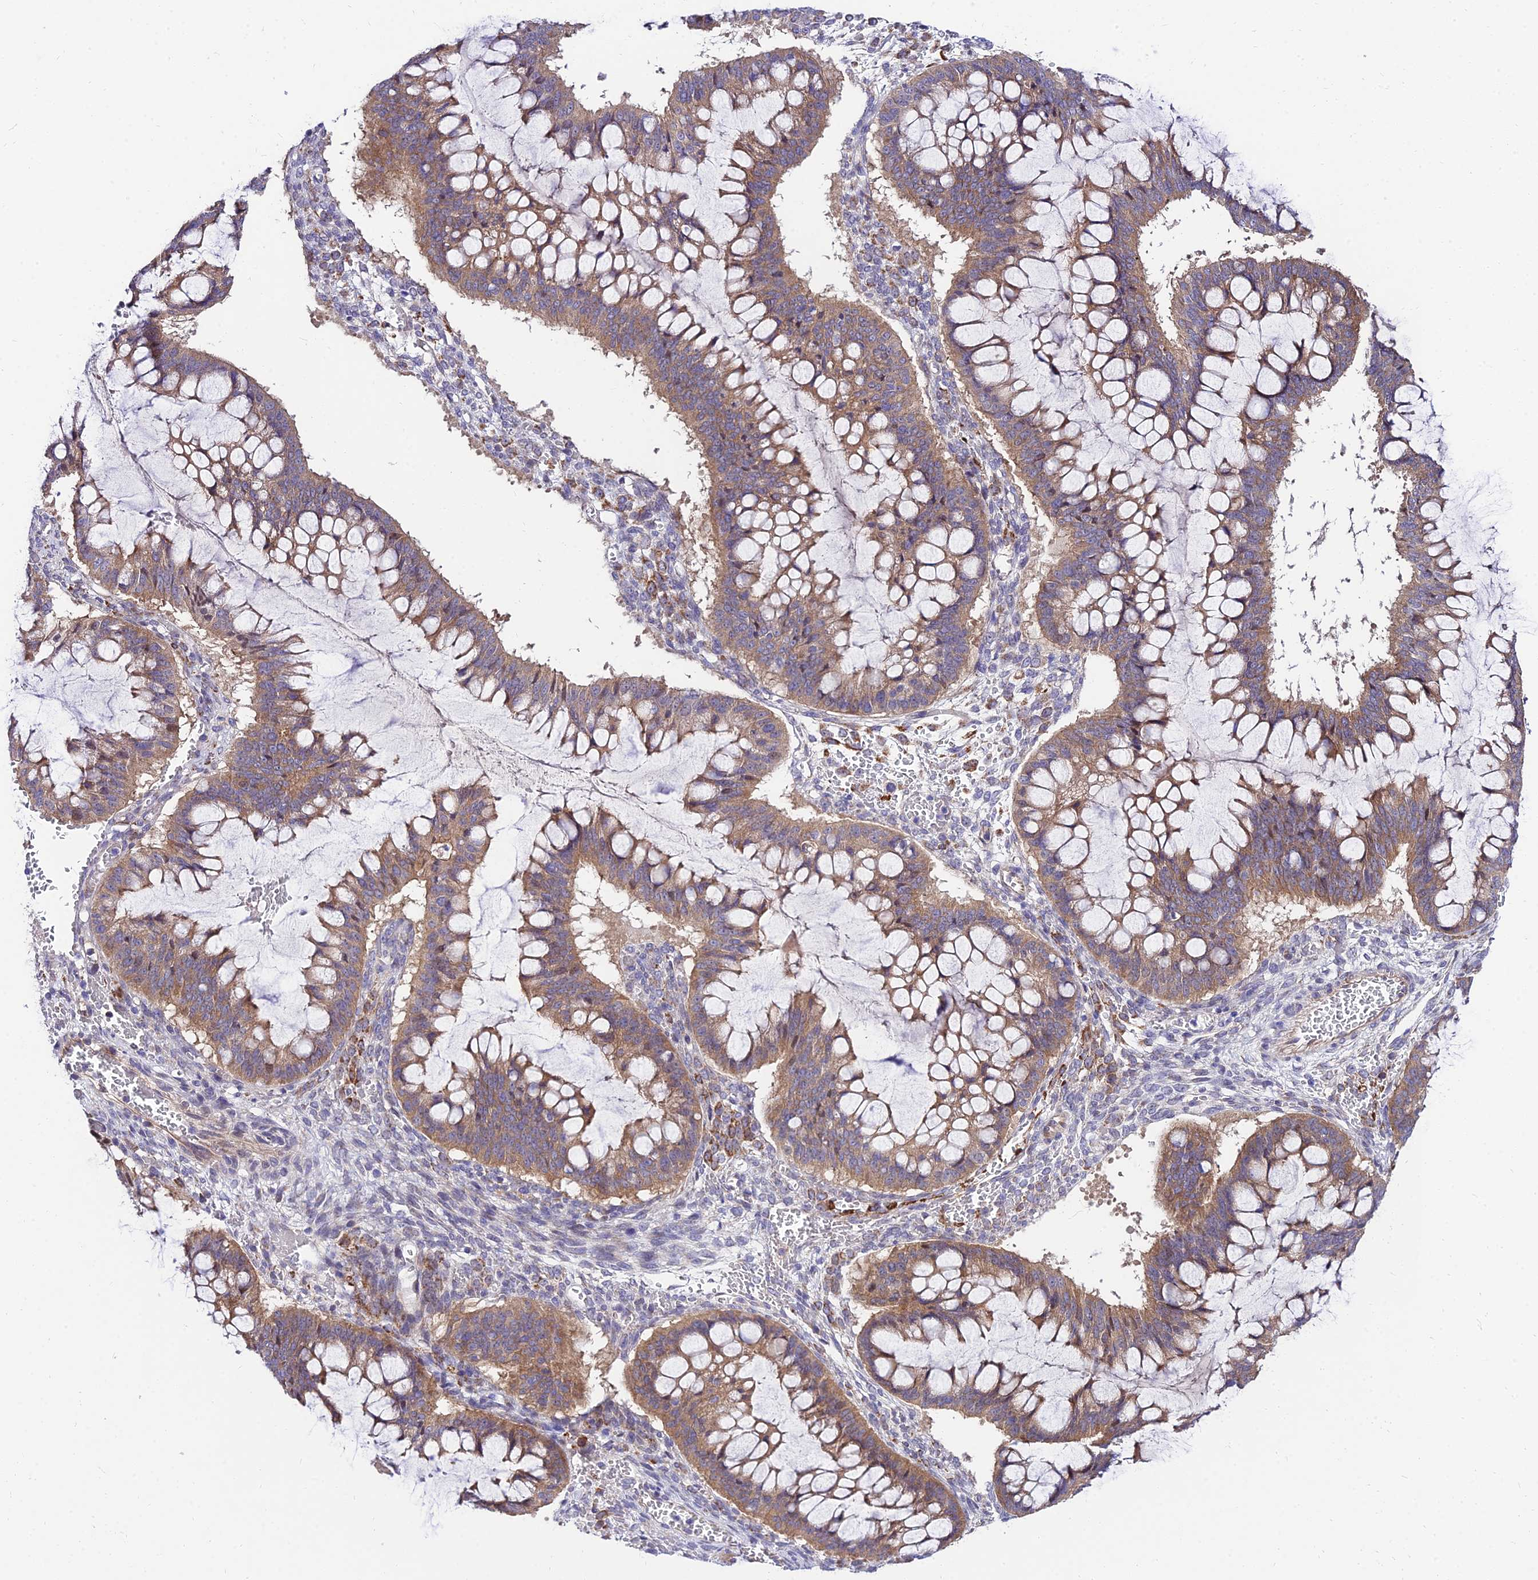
{"staining": {"intensity": "moderate", "quantity": ">75%", "location": "cytoplasmic/membranous"}, "tissue": "ovarian cancer", "cell_type": "Tumor cells", "image_type": "cancer", "snomed": [{"axis": "morphology", "description": "Cystadenocarcinoma, mucinous, NOS"}, {"axis": "topography", "description": "Ovary"}], "caption": "DAB immunohistochemical staining of human mucinous cystadenocarcinoma (ovarian) reveals moderate cytoplasmic/membranous protein staining in approximately >75% of tumor cells.", "gene": "C6orf132", "patient": {"sex": "female", "age": 73}}